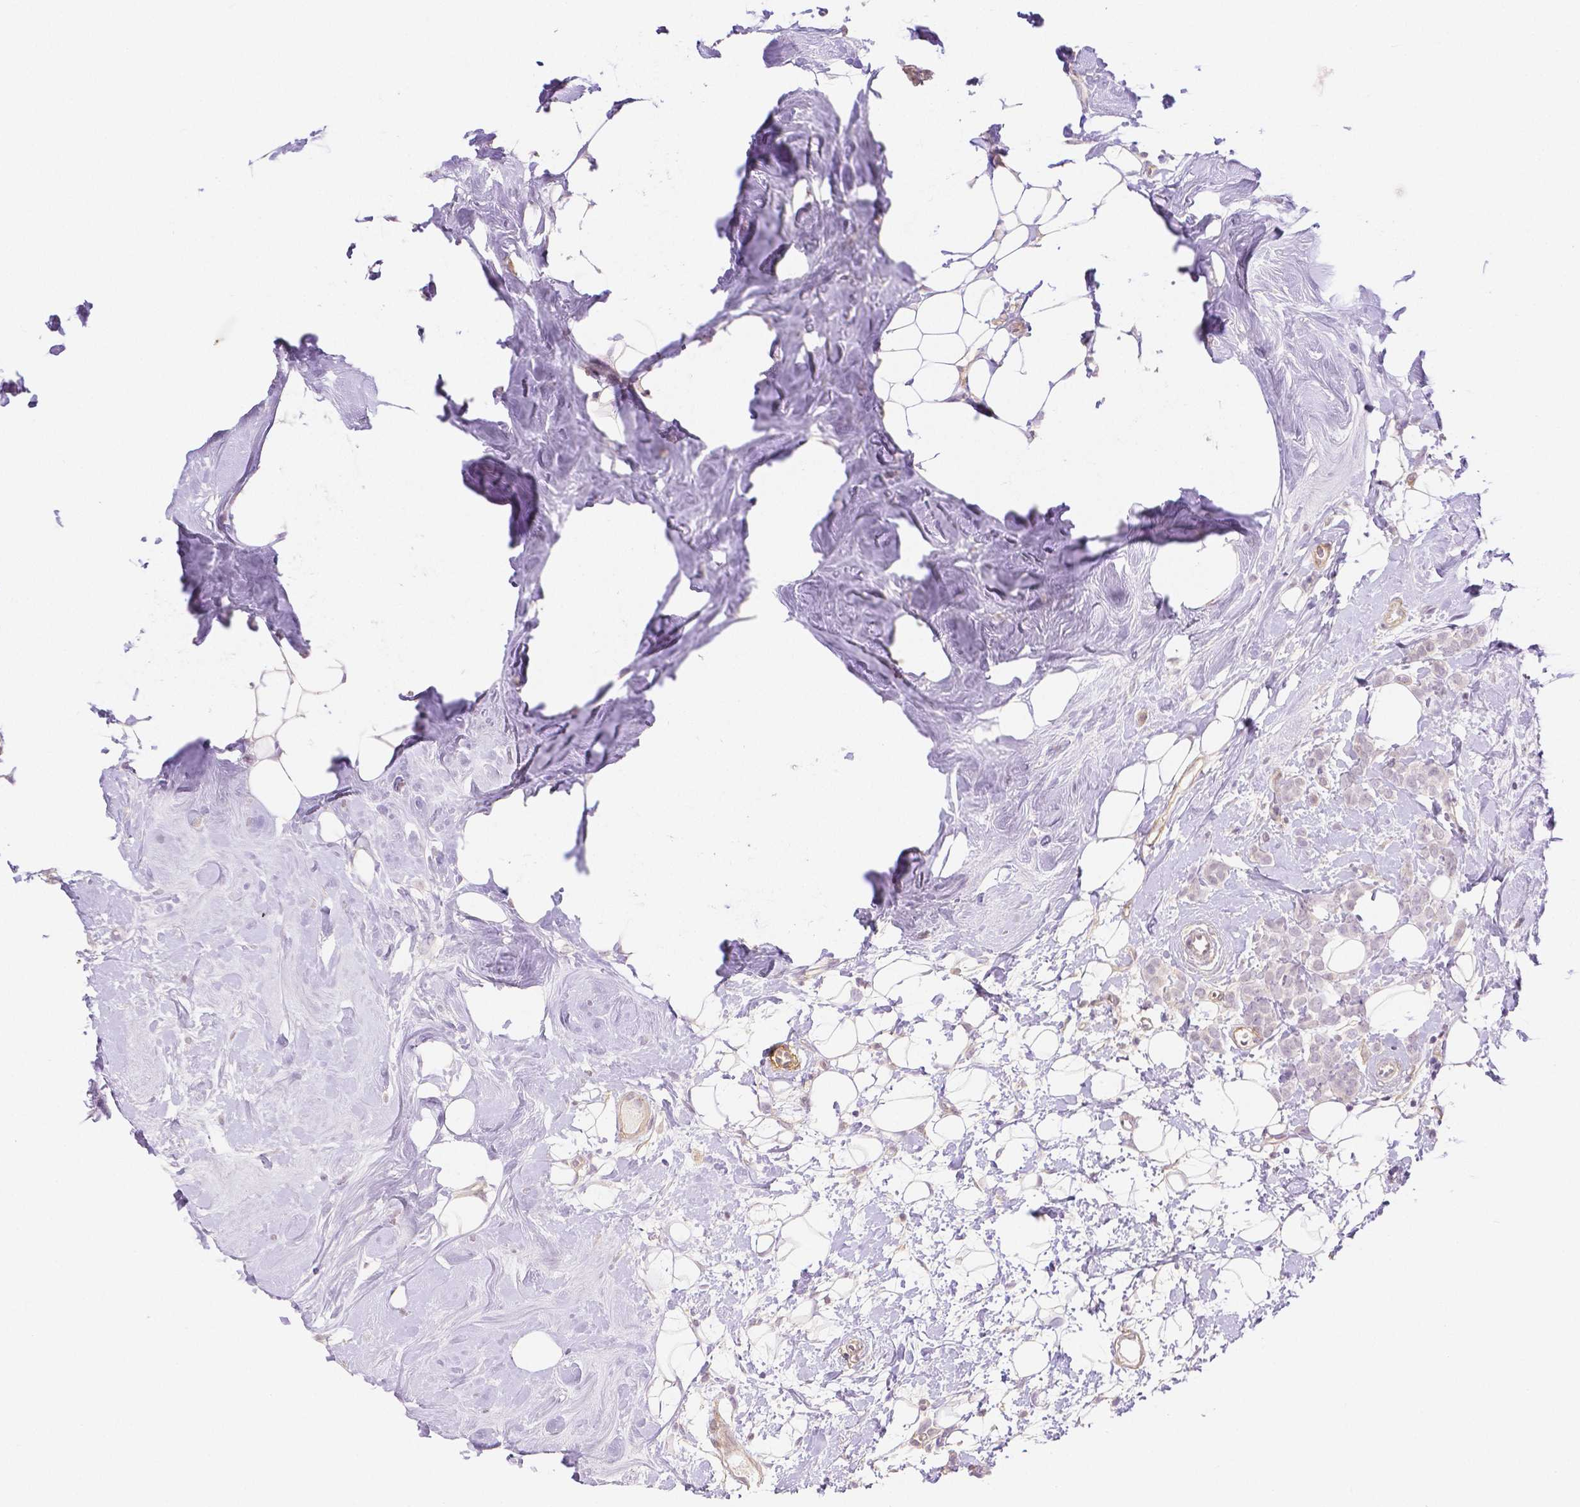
{"staining": {"intensity": "negative", "quantity": "none", "location": "none"}, "tissue": "breast cancer", "cell_type": "Tumor cells", "image_type": "cancer", "snomed": [{"axis": "morphology", "description": "Lobular carcinoma"}, {"axis": "topography", "description": "Breast"}], "caption": "An immunohistochemistry histopathology image of breast cancer is shown. There is no staining in tumor cells of breast cancer.", "gene": "THY1", "patient": {"sex": "female", "age": 49}}